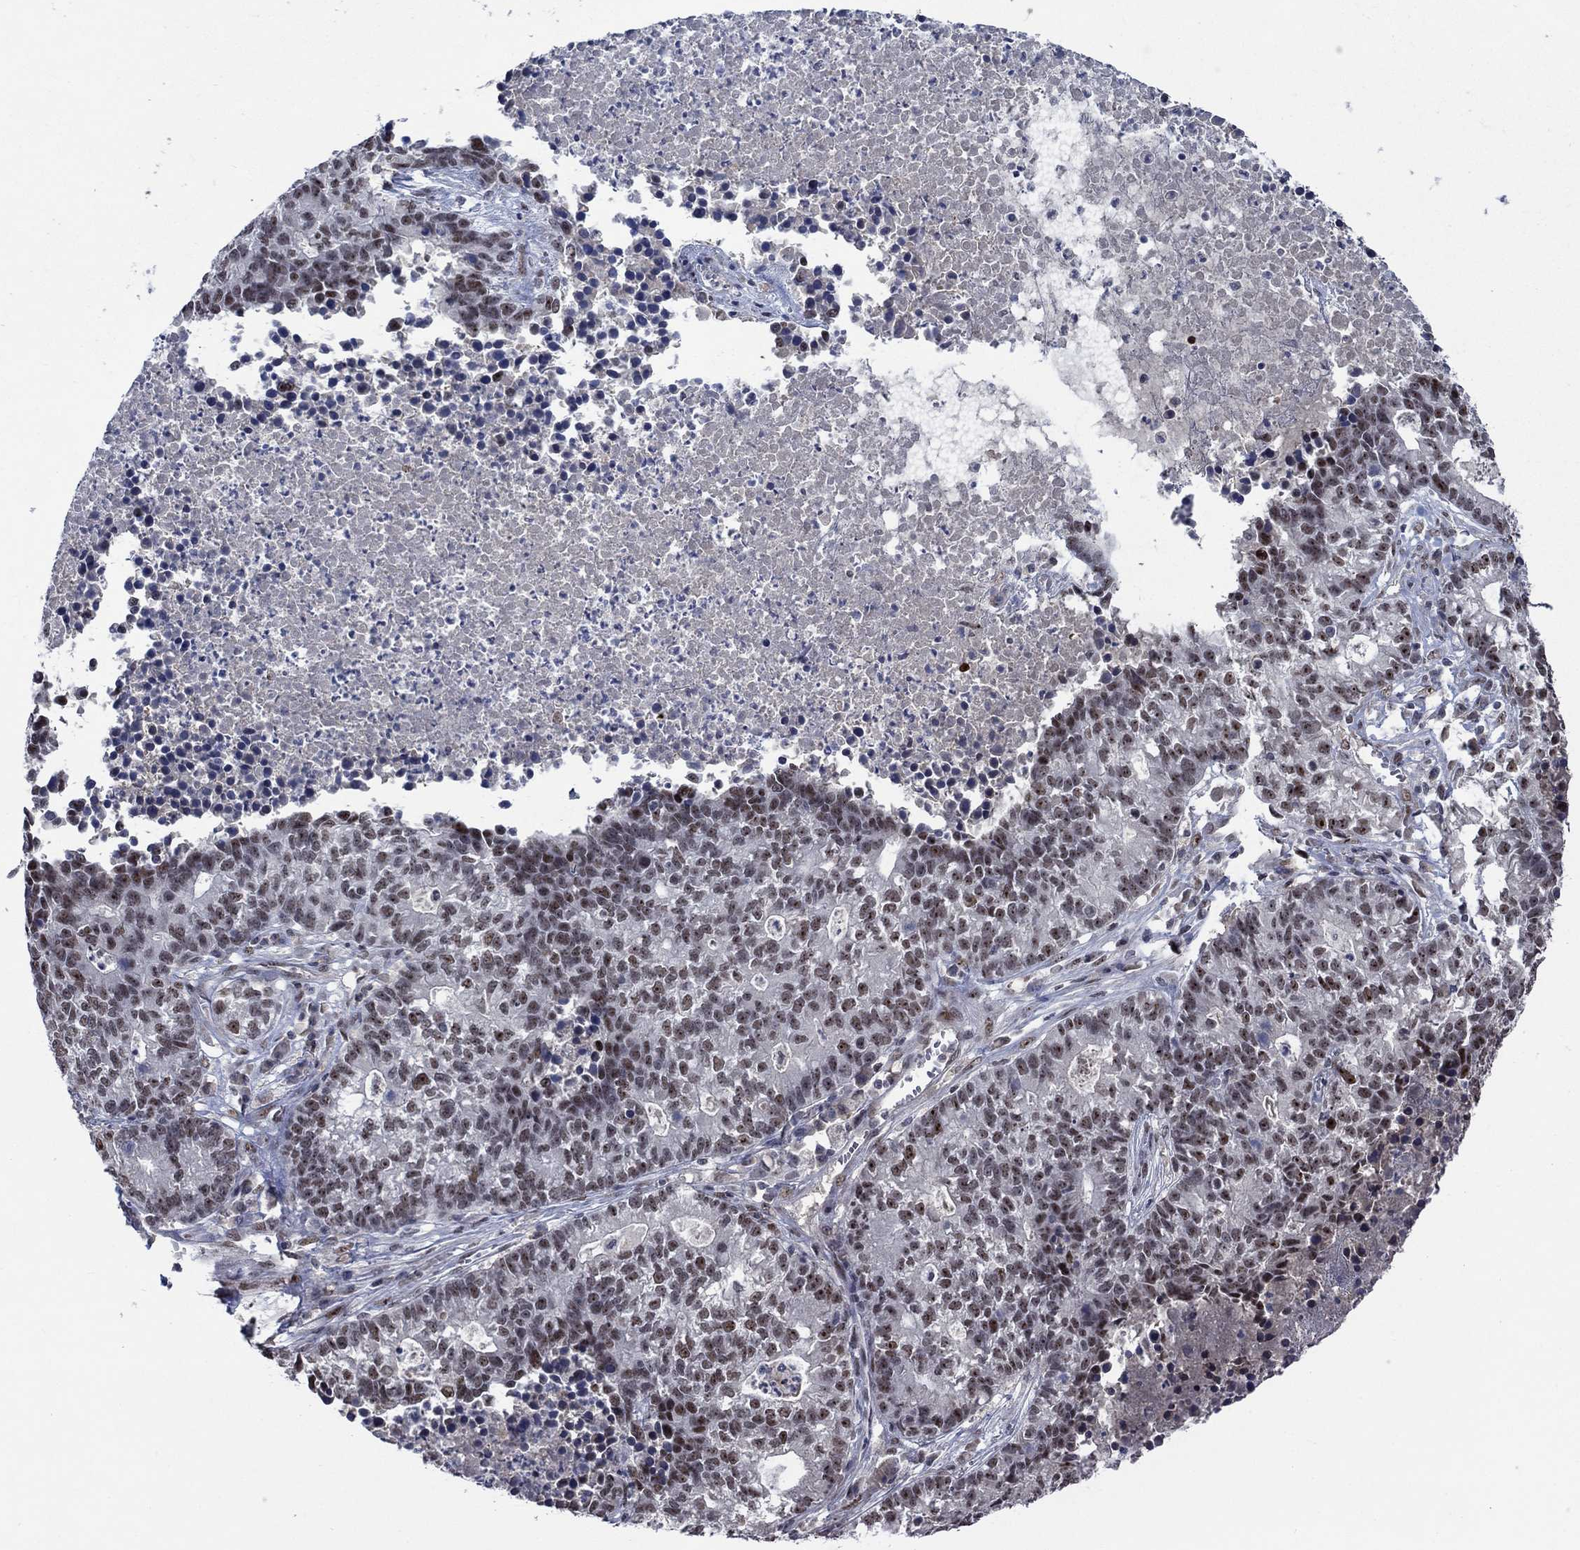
{"staining": {"intensity": "strong", "quantity": "25%-75%", "location": "nuclear"}, "tissue": "lung cancer", "cell_type": "Tumor cells", "image_type": "cancer", "snomed": [{"axis": "morphology", "description": "Adenocarcinoma, NOS"}, {"axis": "topography", "description": "Lung"}], "caption": "This photomicrograph shows adenocarcinoma (lung) stained with IHC to label a protein in brown. The nuclear of tumor cells show strong positivity for the protein. Nuclei are counter-stained blue.", "gene": "HTN1", "patient": {"sex": "male", "age": 57}}